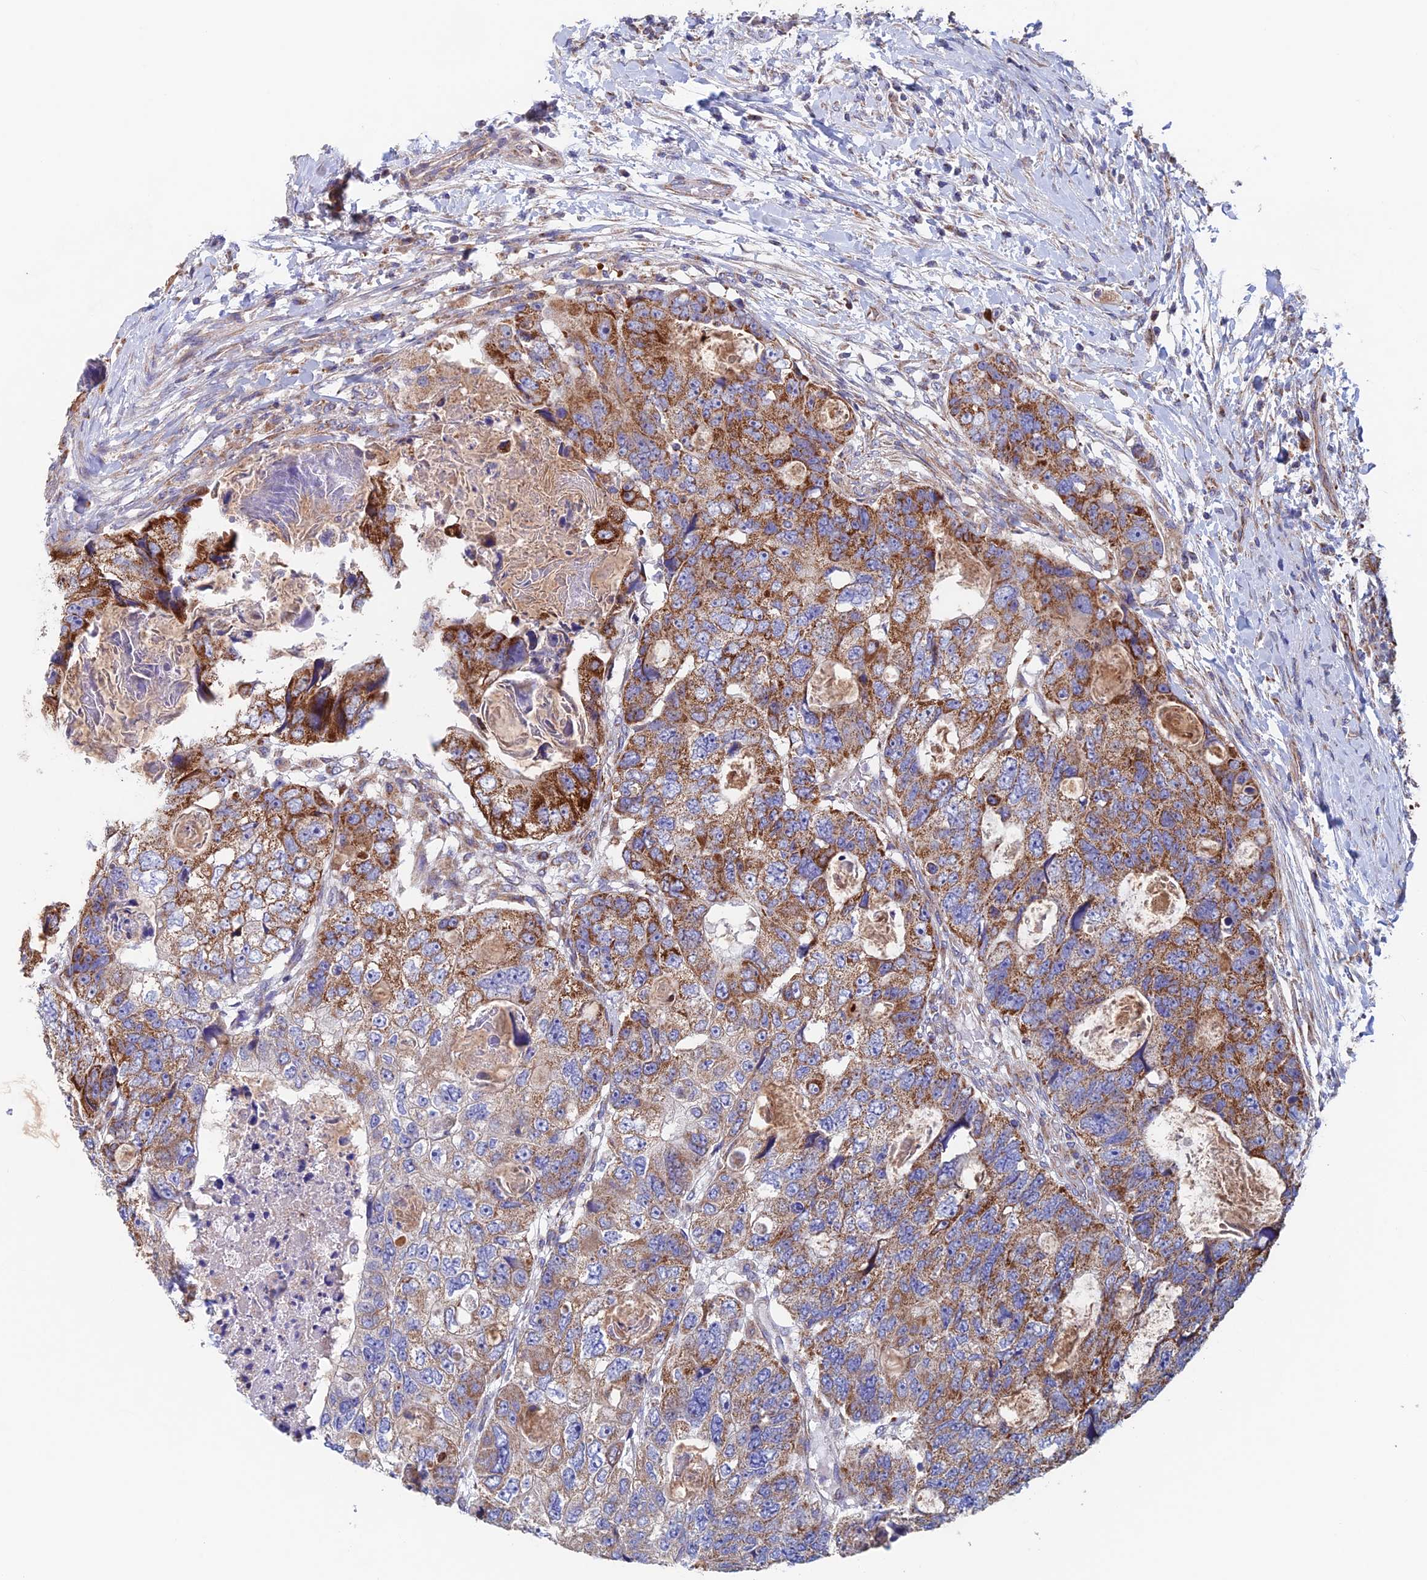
{"staining": {"intensity": "strong", "quantity": ">75%", "location": "cytoplasmic/membranous"}, "tissue": "colorectal cancer", "cell_type": "Tumor cells", "image_type": "cancer", "snomed": [{"axis": "morphology", "description": "Adenocarcinoma, NOS"}, {"axis": "topography", "description": "Rectum"}], "caption": "Colorectal cancer (adenocarcinoma) stained with DAB (3,3'-diaminobenzidine) IHC reveals high levels of strong cytoplasmic/membranous expression in about >75% of tumor cells.", "gene": "MRPL1", "patient": {"sex": "male", "age": 59}}